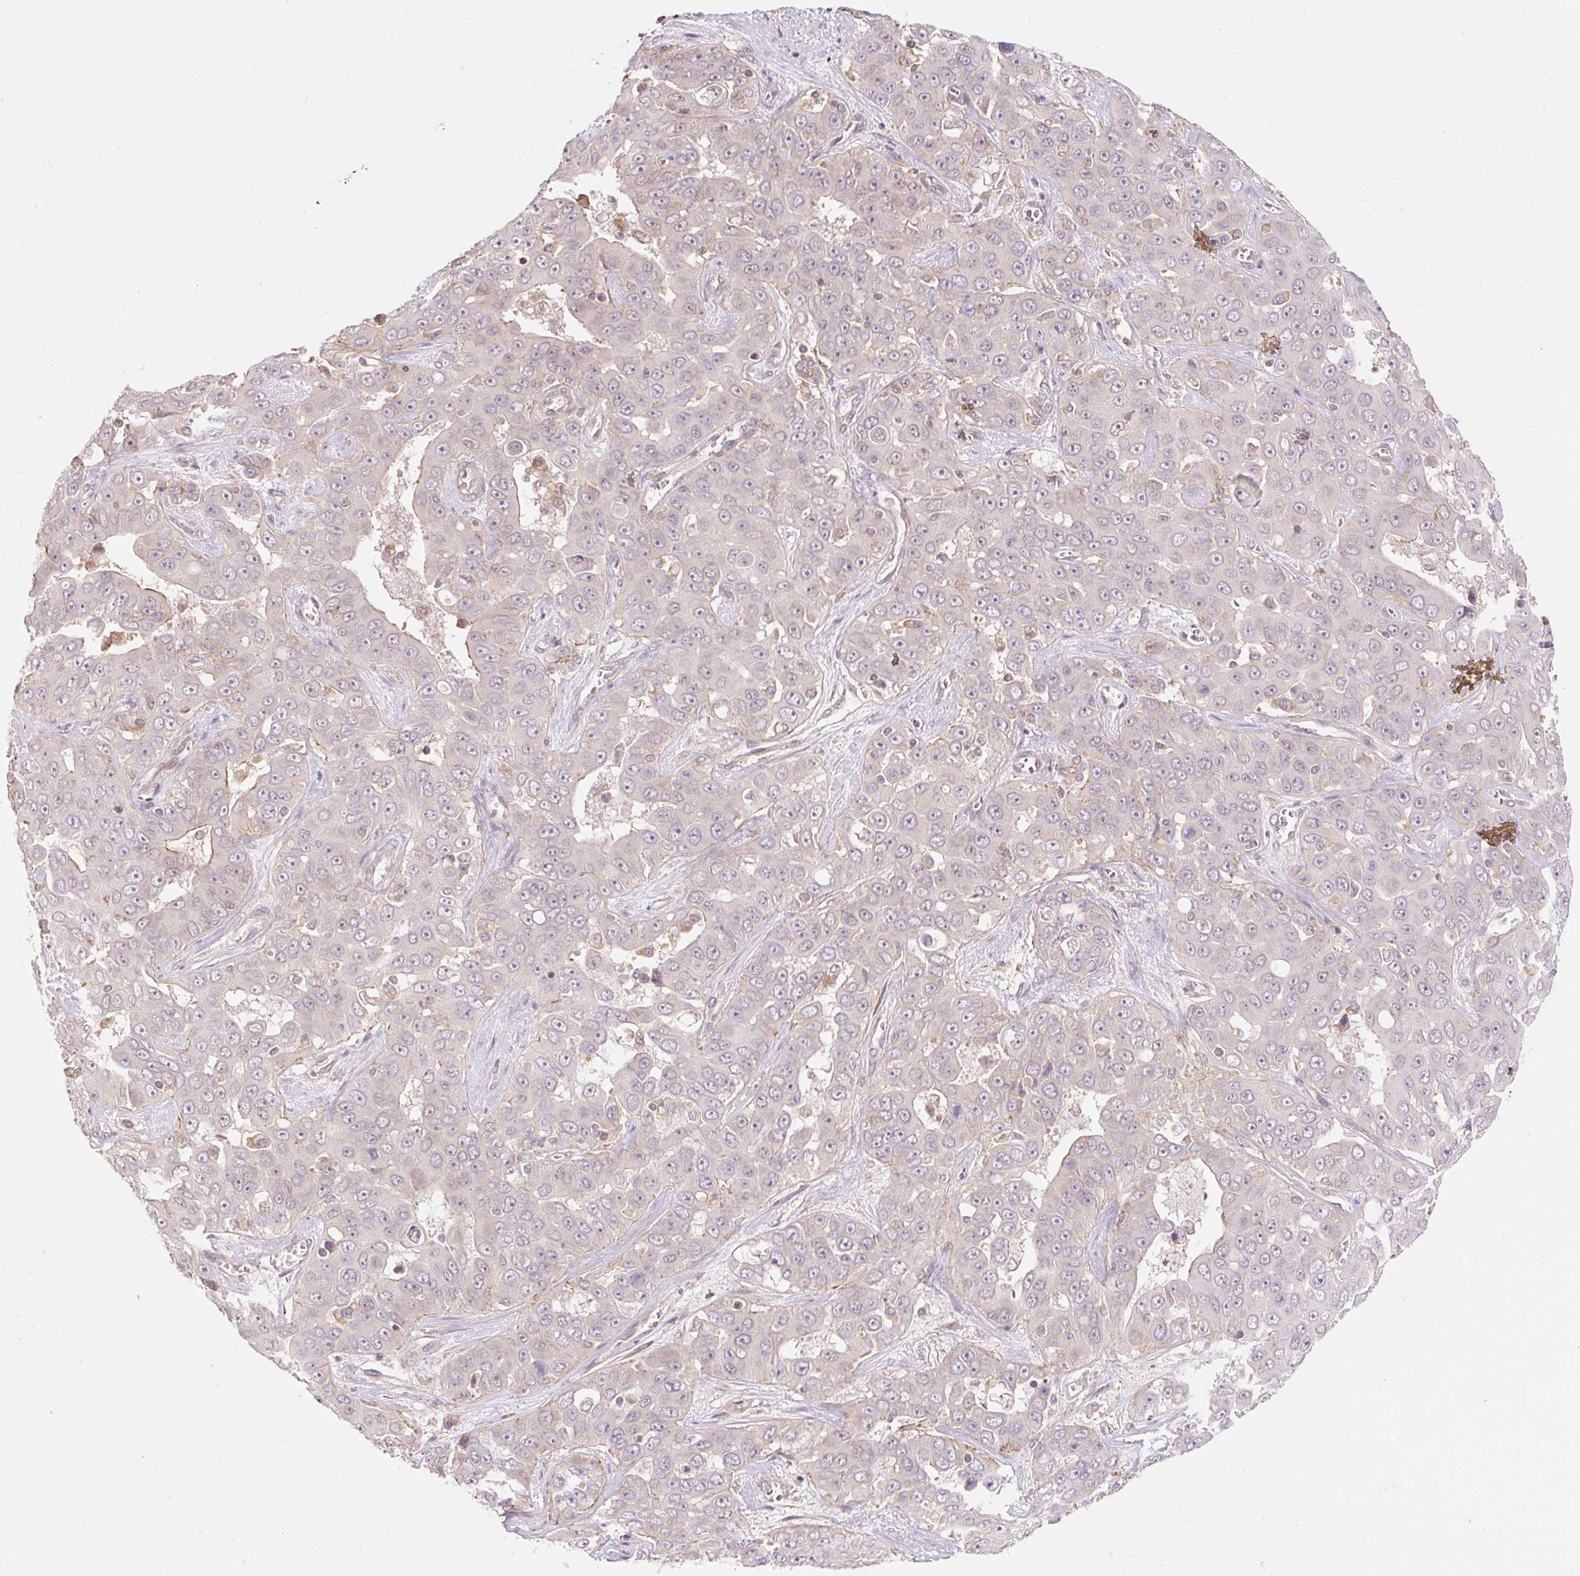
{"staining": {"intensity": "negative", "quantity": "none", "location": "none"}, "tissue": "liver cancer", "cell_type": "Tumor cells", "image_type": "cancer", "snomed": [{"axis": "morphology", "description": "Cholangiocarcinoma"}, {"axis": "topography", "description": "Liver"}], "caption": "An immunohistochemistry histopathology image of cholangiocarcinoma (liver) is shown. There is no staining in tumor cells of cholangiocarcinoma (liver).", "gene": "EMC10", "patient": {"sex": "female", "age": 52}}